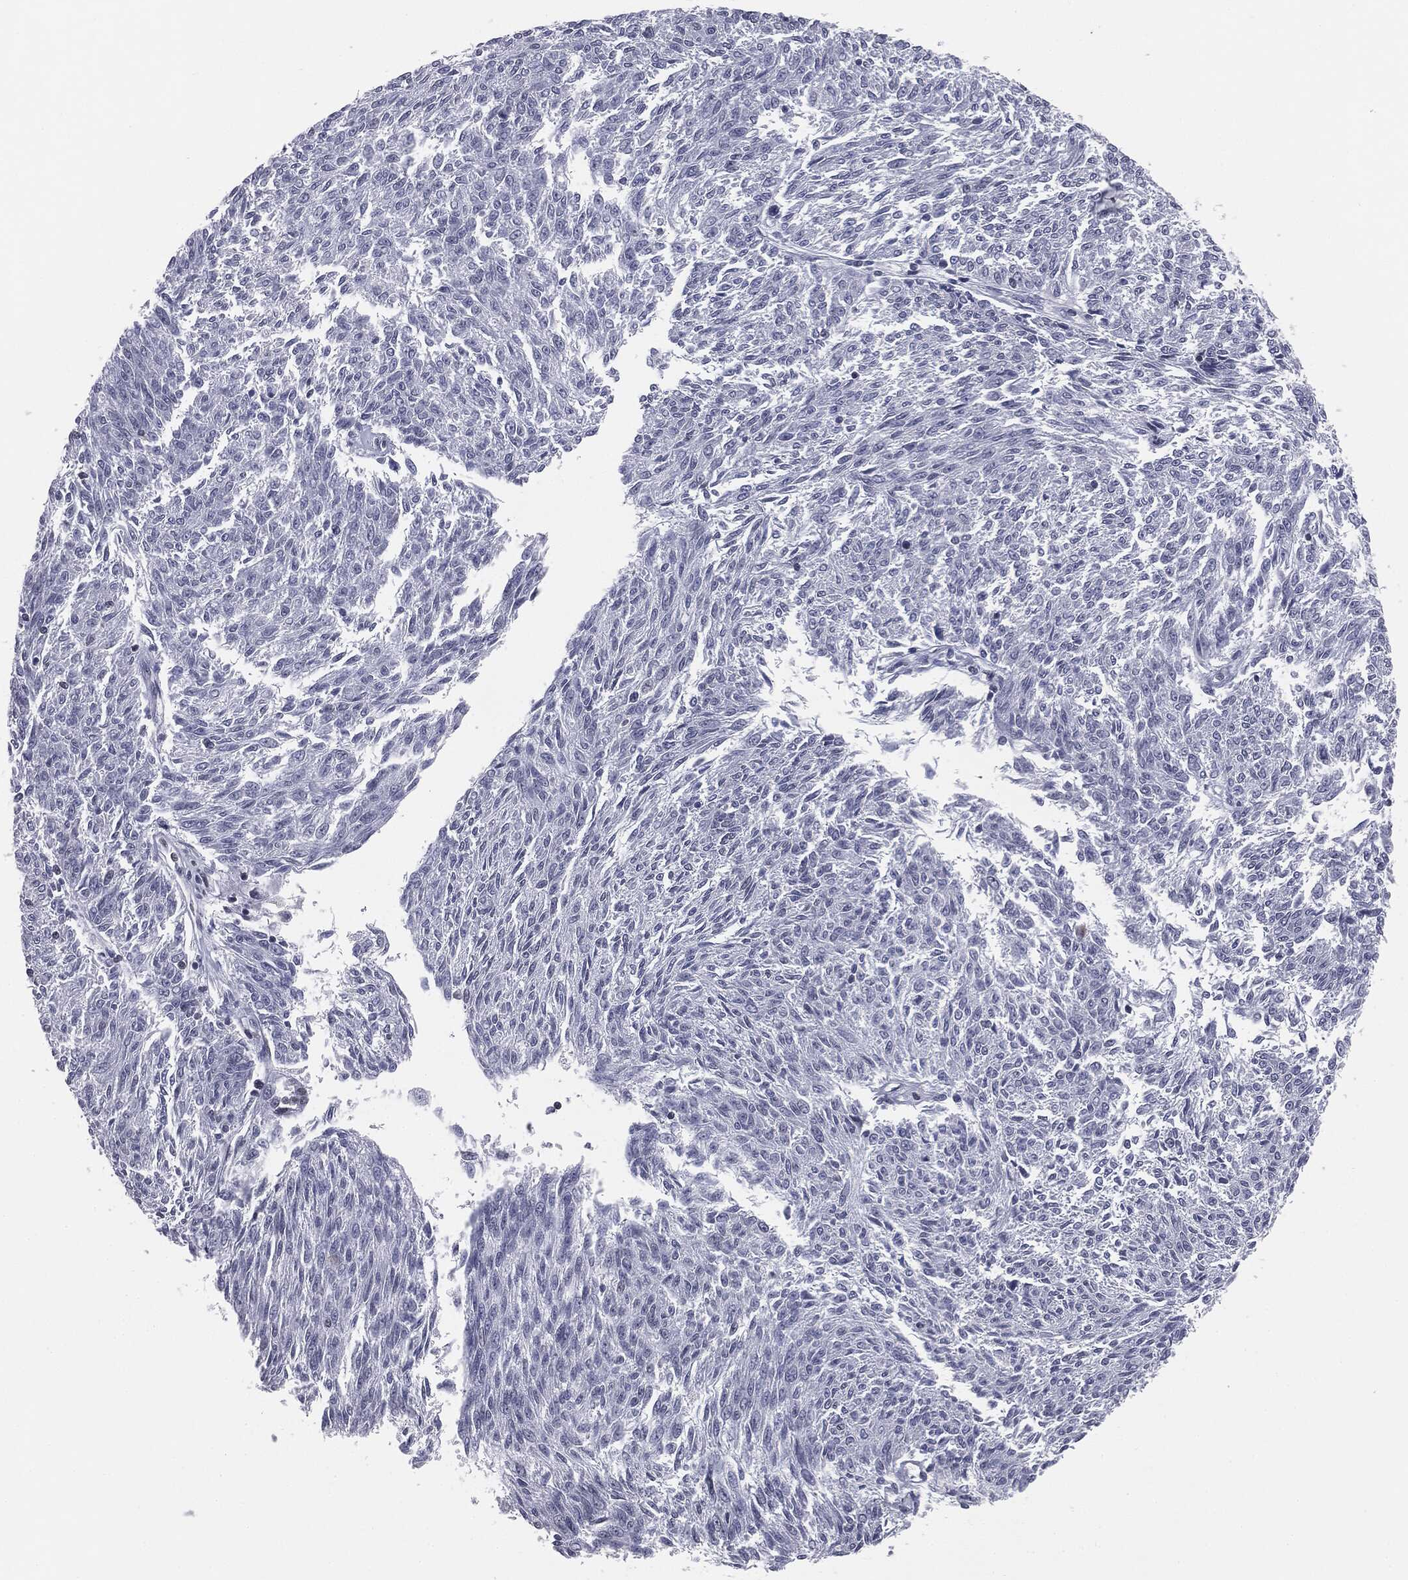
{"staining": {"intensity": "negative", "quantity": "none", "location": "none"}, "tissue": "melanoma", "cell_type": "Tumor cells", "image_type": "cancer", "snomed": [{"axis": "morphology", "description": "Malignant melanoma, NOS"}, {"axis": "topography", "description": "Skin"}], "caption": "An immunohistochemistry image of melanoma is shown. There is no staining in tumor cells of melanoma.", "gene": "ALDOB", "patient": {"sex": "female", "age": 72}}